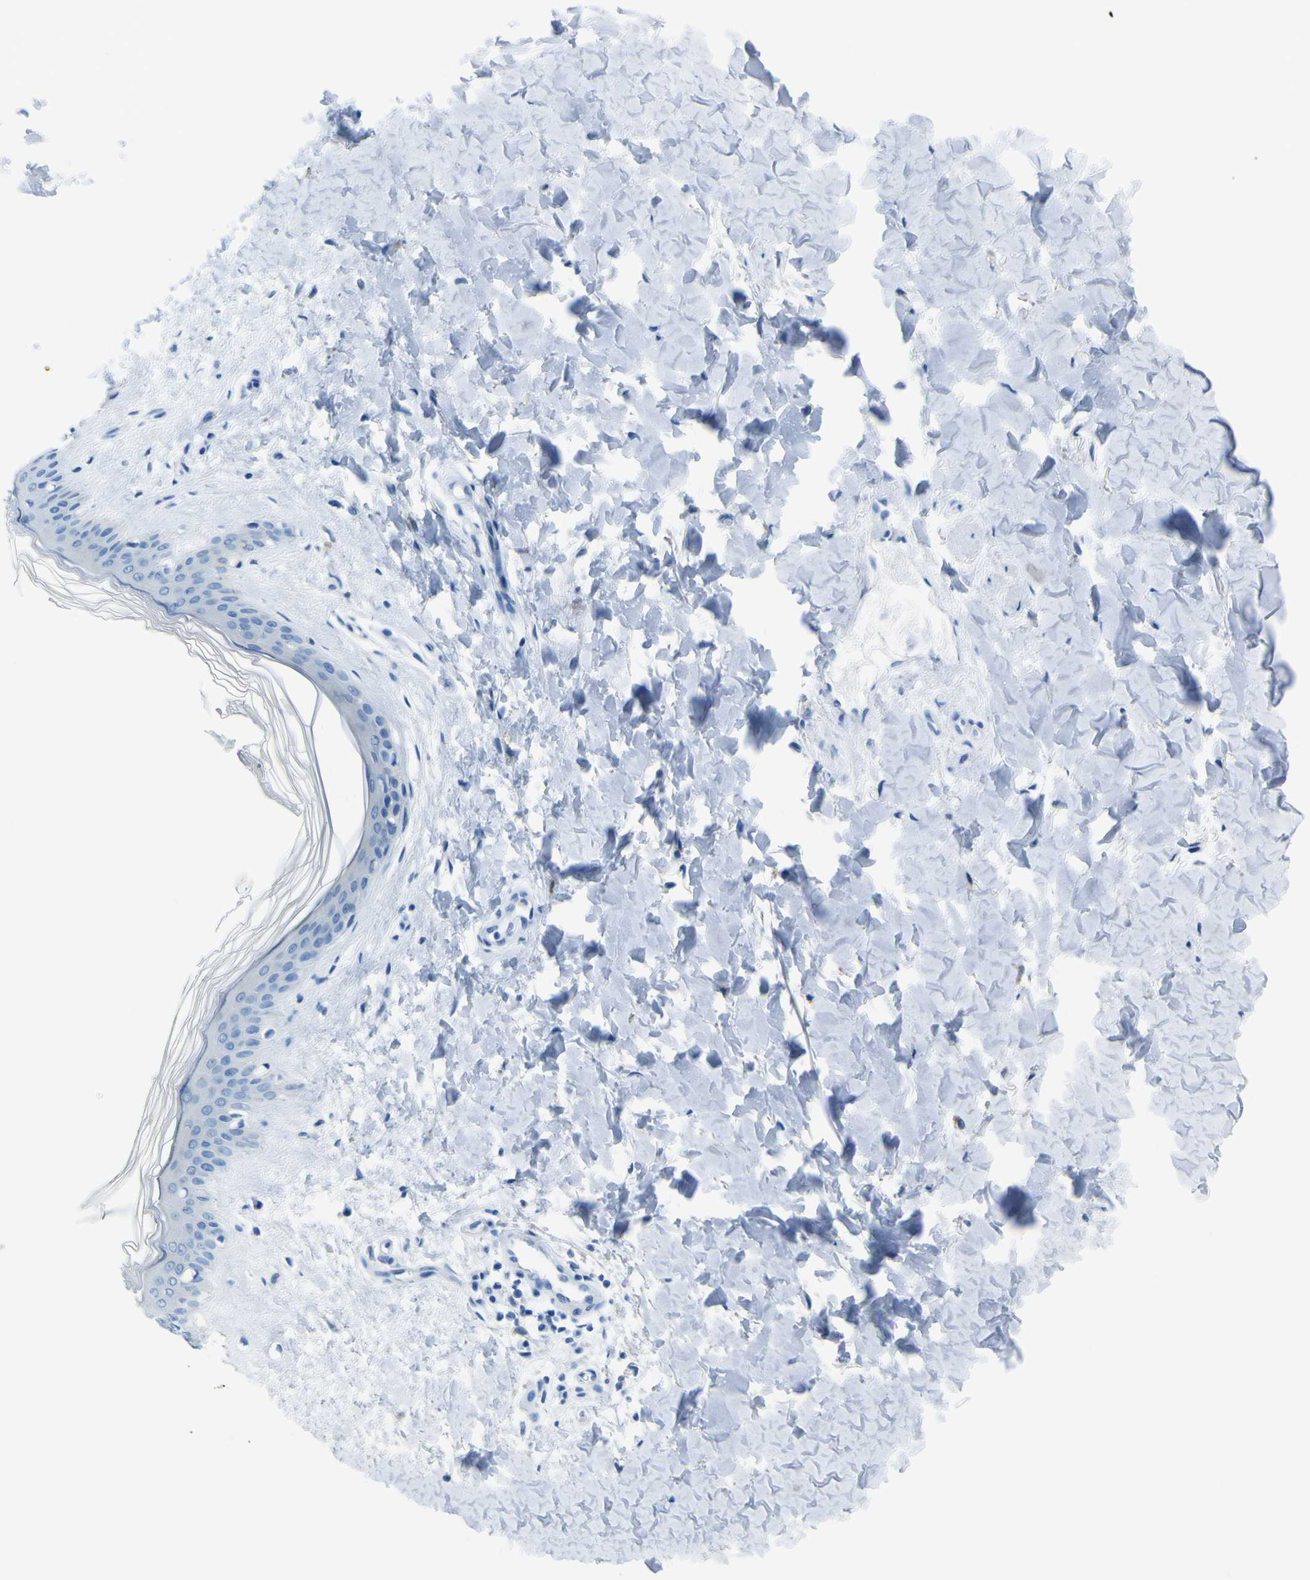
{"staining": {"intensity": "negative", "quantity": "none", "location": "none"}, "tissue": "skin", "cell_type": "Fibroblasts", "image_type": "normal", "snomed": [{"axis": "morphology", "description": "Normal tissue, NOS"}, {"axis": "topography", "description": "Skin"}], "caption": "Immunohistochemistry (IHC) histopathology image of benign skin: human skin stained with DAB (3,3'-diaminobenzidine) displays no significant protein expression in fibroblasts.", "gene": "ACSL1", "patient": {"sex": "female", "age": 41}}